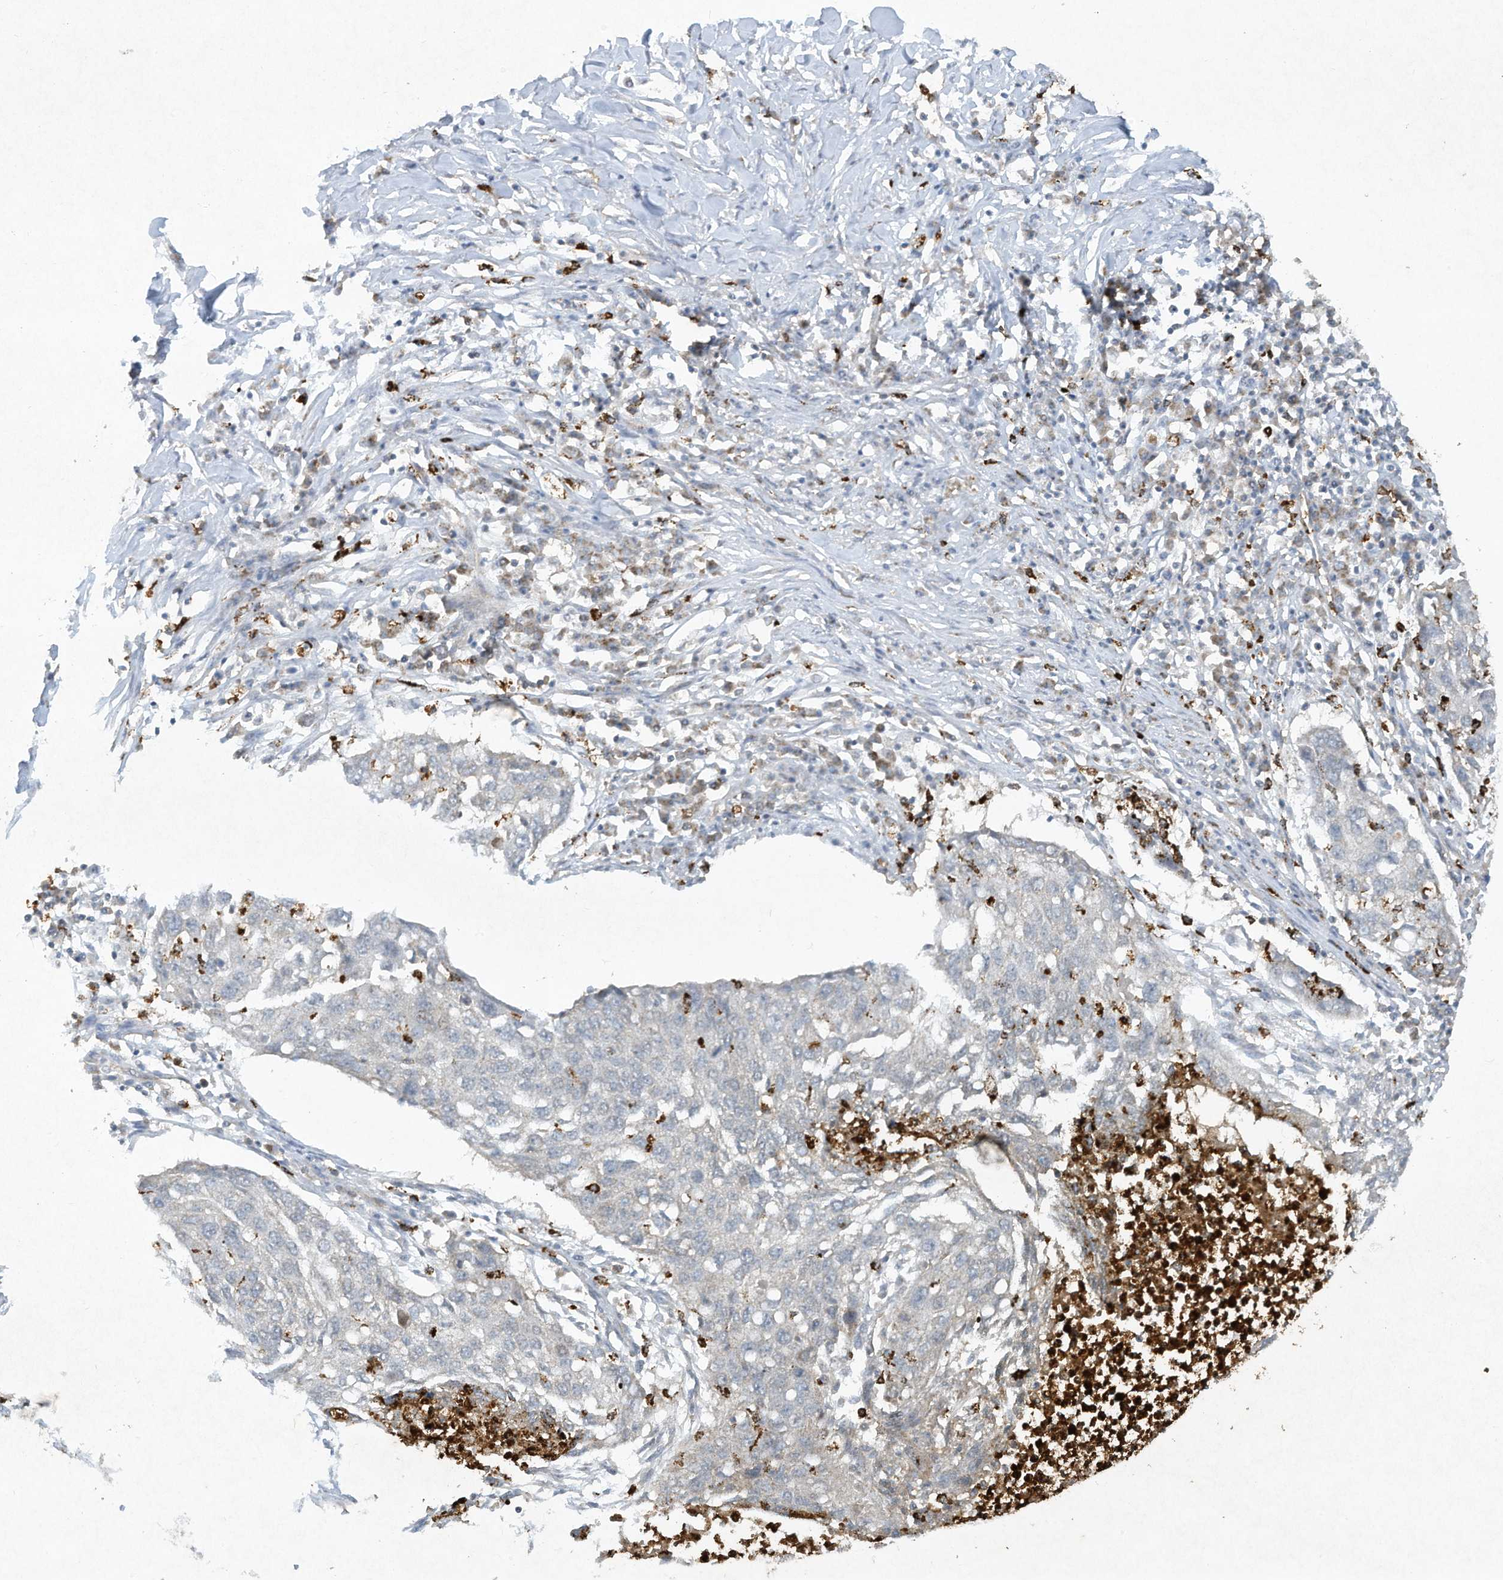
{"staining": {"intensity": "negative", "quantity": "none", "location": "none"}, "tissue": "lung cancer", "cell_type": "Tumor cells", "image_type": "cancer", "snomed": [{"axis": "morphology", "description": "Squamous cell carcinoma, NOS"}, {"axis": "topography", "description": "Lung"}], "caption": "This is a image of IHC staining of lung squamous cell carcinoma, which shows no expression in tumor cells. (DAB immunohistochemistry (IHC) visualized using brightfield microscopy, high magnification).", "gene": "CHRNA4", "patient": {"sex": "female", "age": 63}}